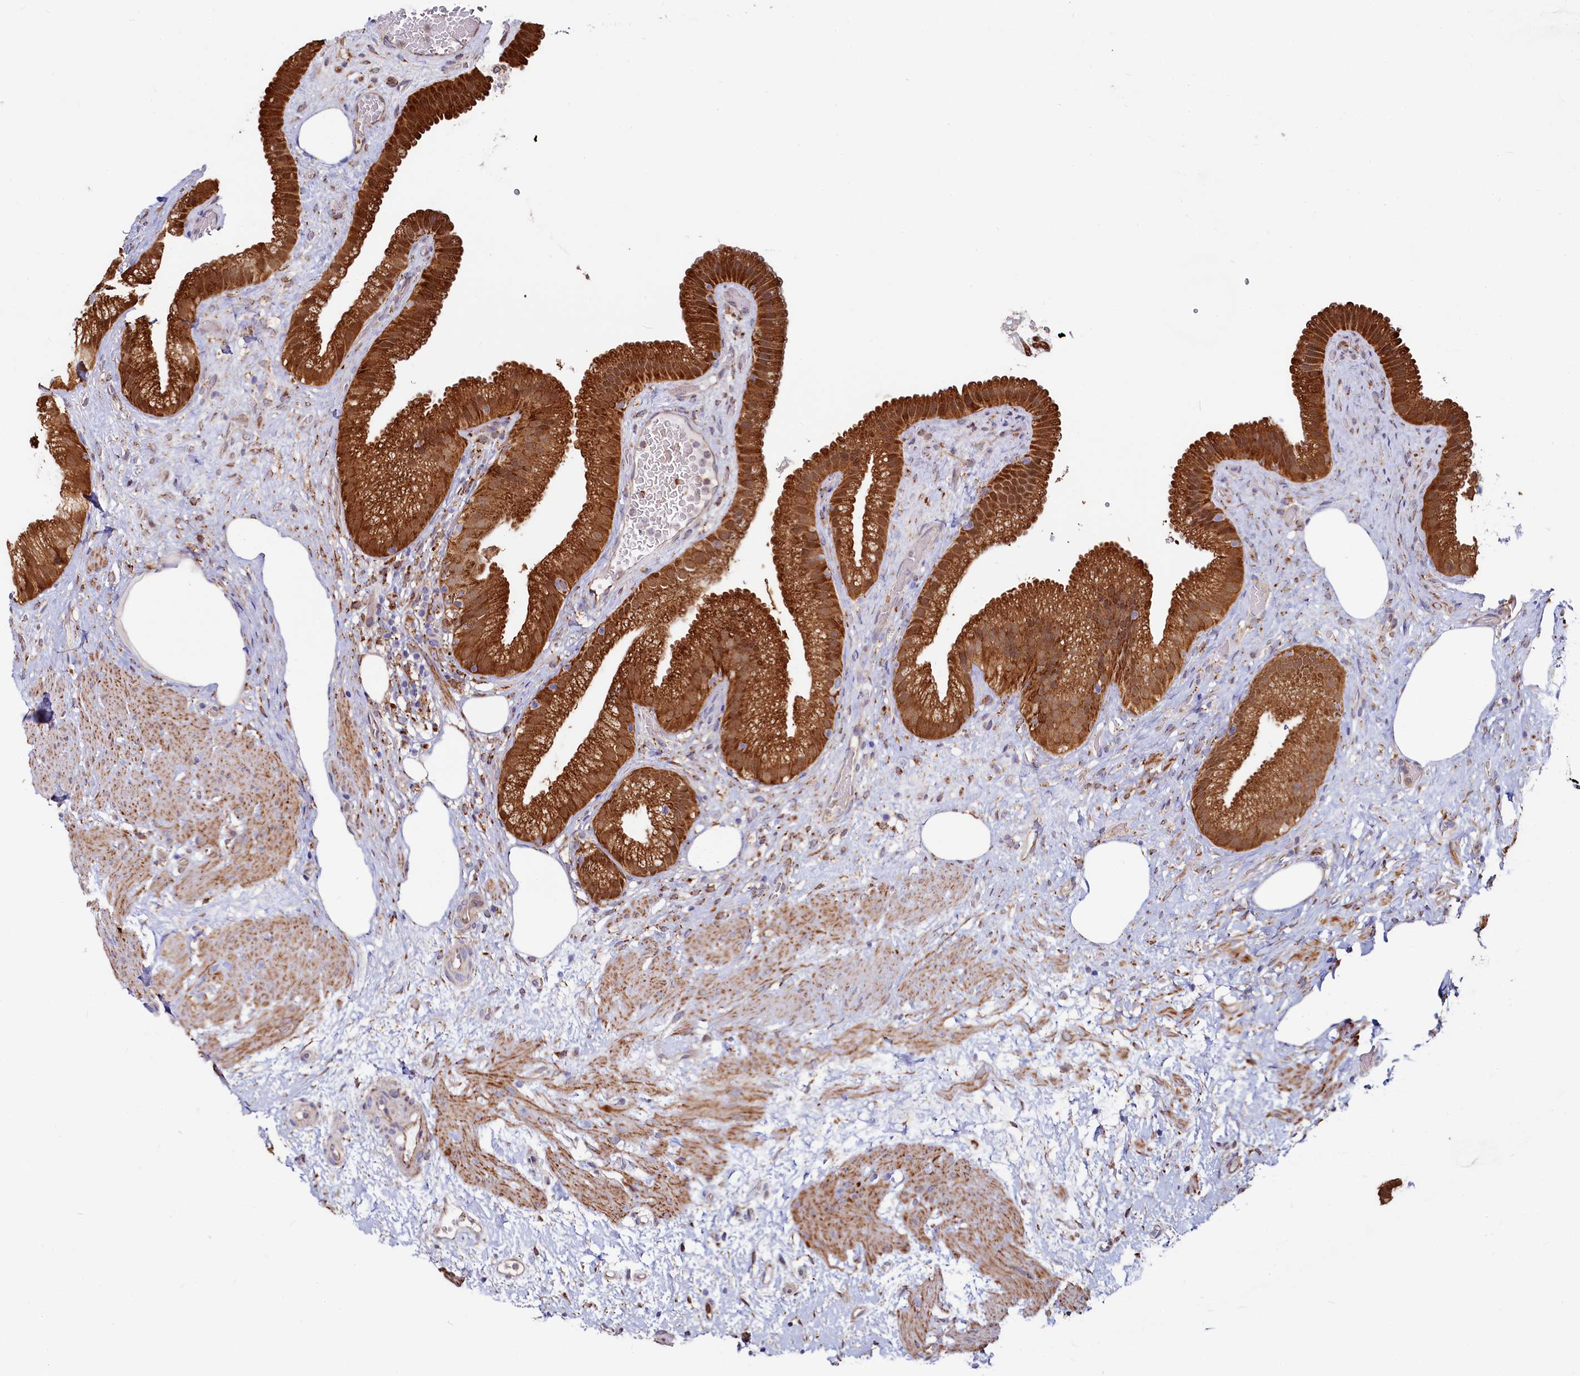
{"staining": {"intensity": "strong", "quantity": ">75%", "location": "cytoplasmic/membranous"}, "tissue": "gallbladder", "cell_type": "Glandular cells", "image_type": "normal", "snomed": [{"axis": "morphology", "description": "Normal tissue, NOS"}, {"axis": "morphology", "description": "Inflammation, NOS"}, {"axis": "topography", "description": "Gallbladder"}], "caption": "A micrograph of gallbladder stained for a protein demonstrates strong cytoplasmic/membranous brown staining in glandular cells. The protein of interest is shown in brown color, while the nuclei are stained blue.", "gene": "ASTE1", "patient": {"sex": "male", "age": 51}}